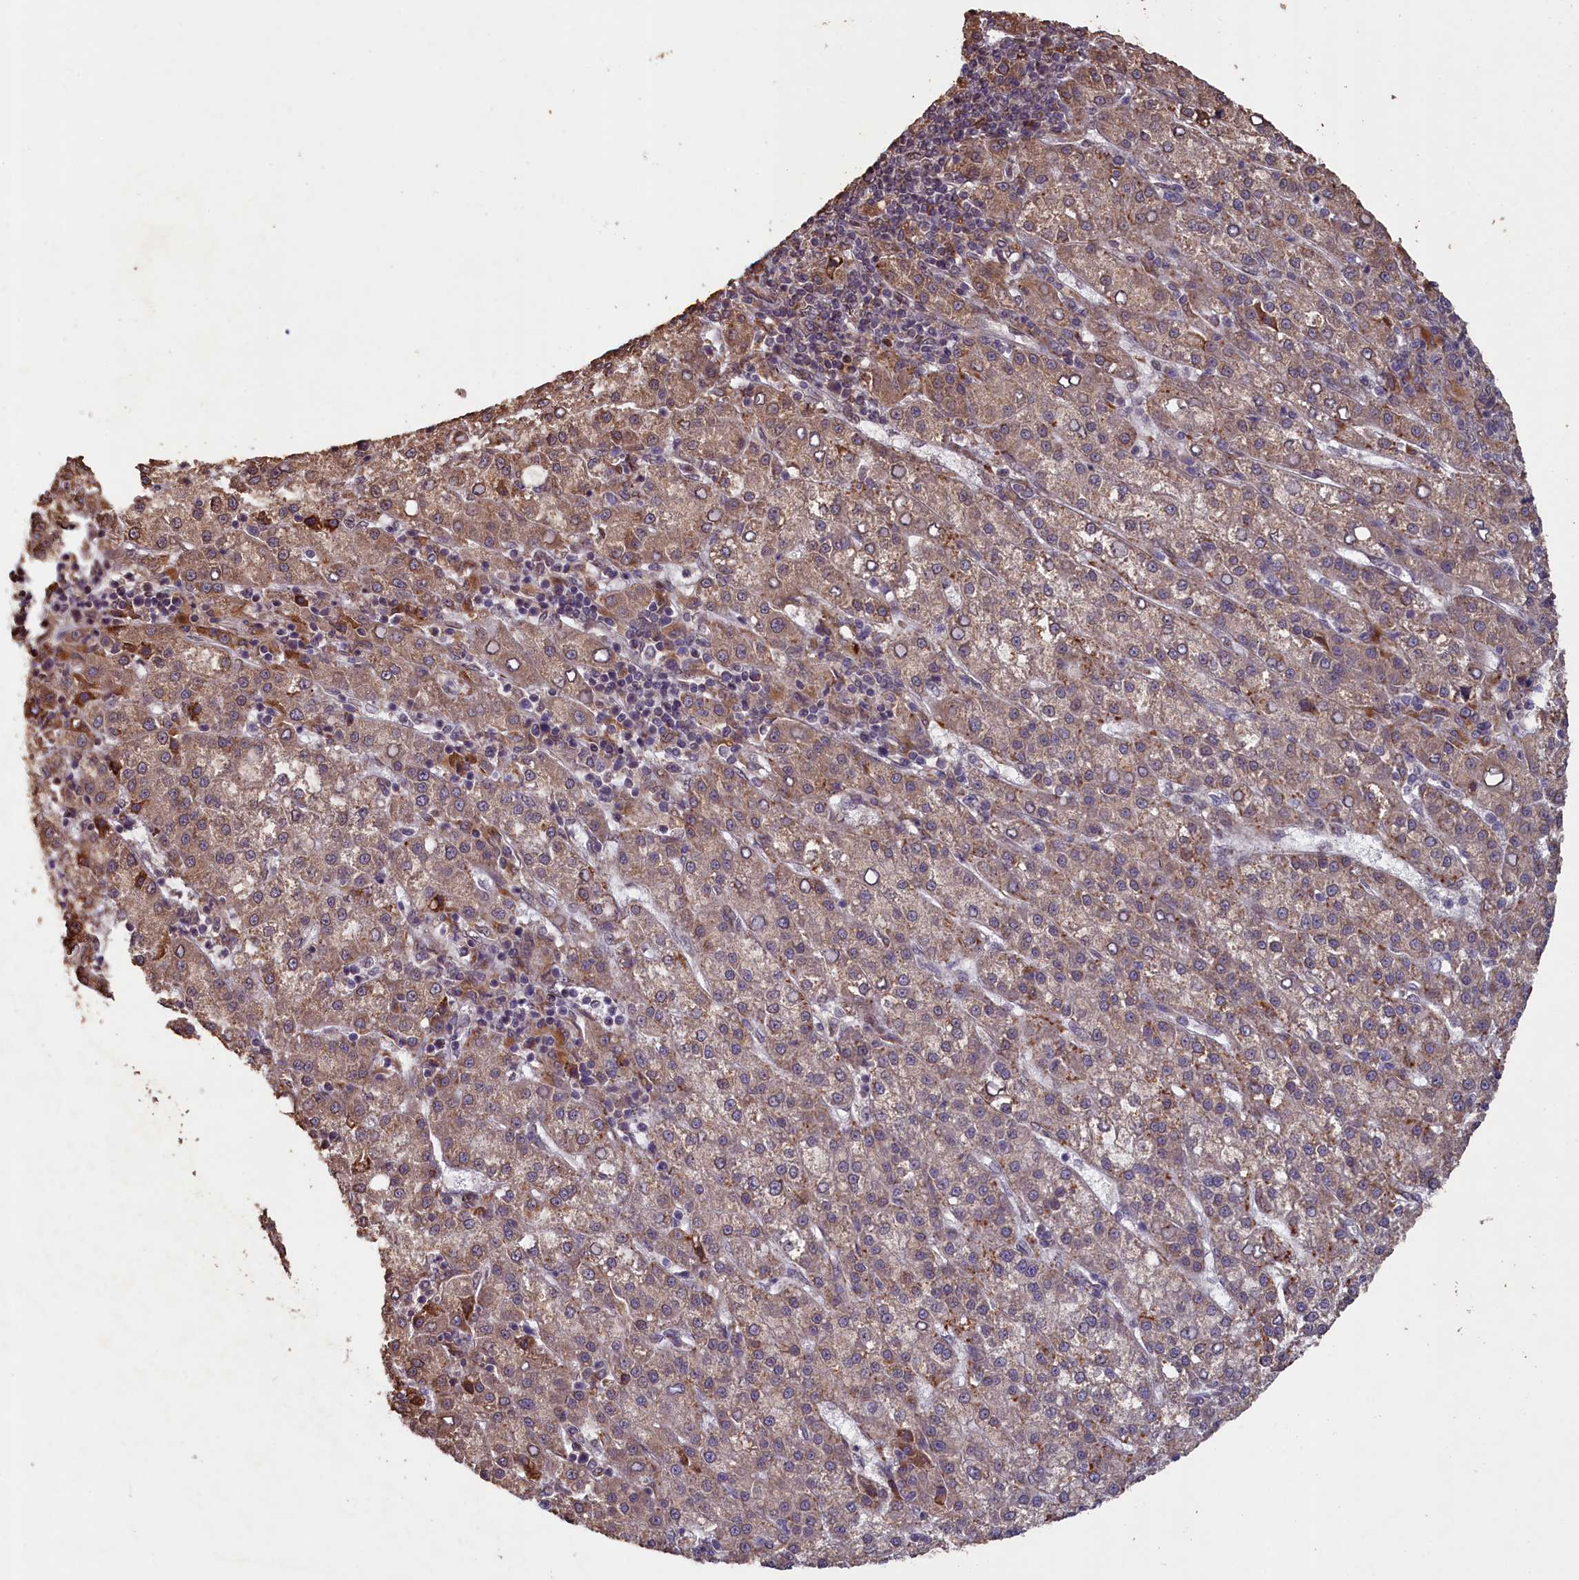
{"staining": {"intensity": "weak", "quantity": "25%-75%", "location": "cytoplasmic/membranous"}, "tissue": "liver cancer", "cell_type": "Tumor cells", "image_type": "cancer", "snomed": [{"axis": "morphology", "description": "Carcinoma, Hepatocellular, NOS"}, {"axis": "topography", "description": "Liver"}], "caption": "Protein analysis of liver hepatocellular carcinoma tissue demonstrates weak cytoplasmic/membranous expression in approximately 25%-75% of tumor cells.", "gene": "SLC38A7", "patient": {"sex": "female", "age": 58}}